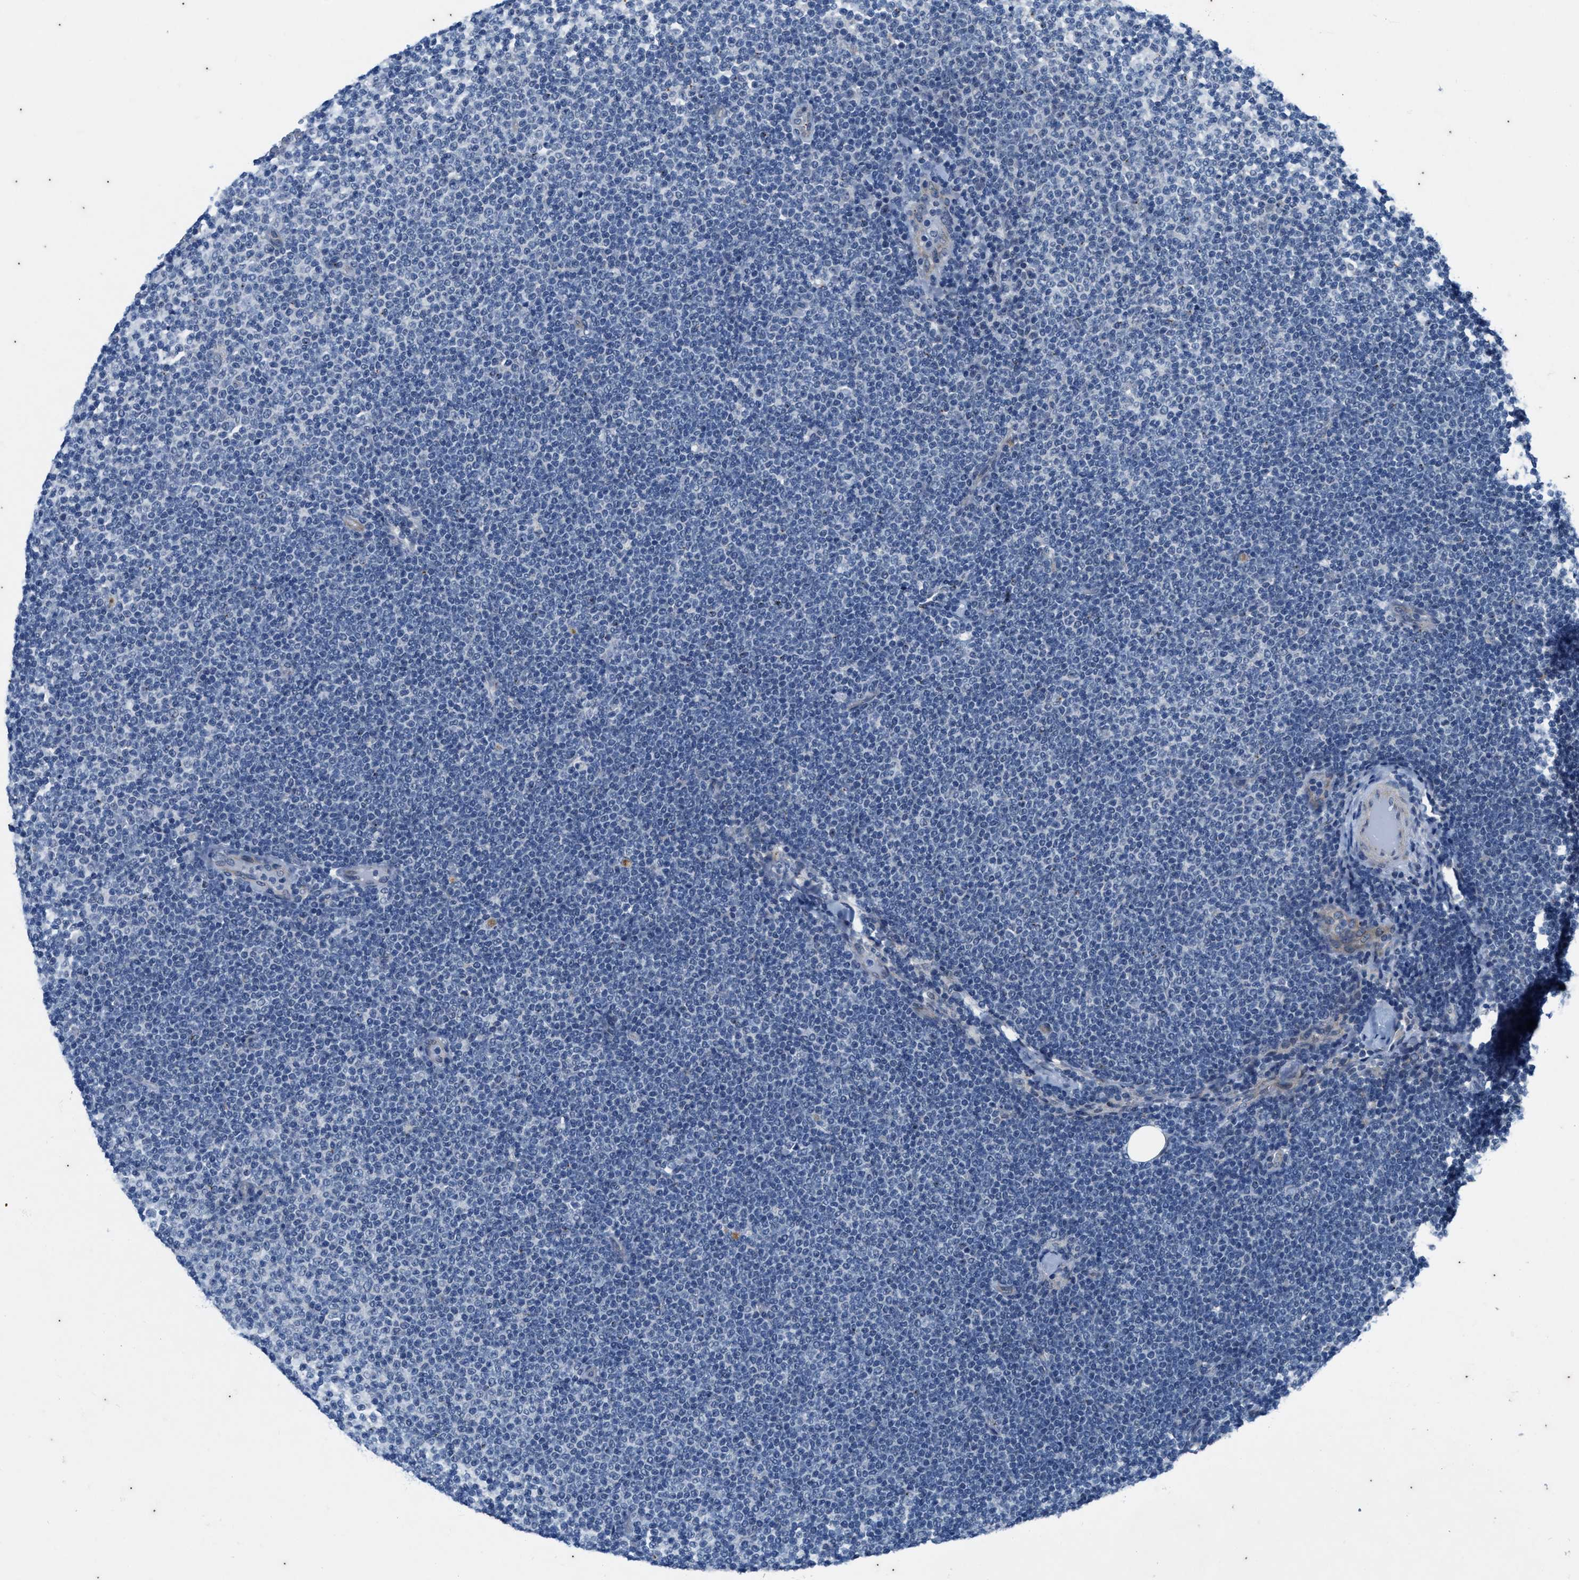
{"staining": {"intensity": "negative", "quantity": "none", "location": "none"}, "tissue": "lymphoma", "cell_type": "Tumor cells", "image_type": "cancer", "snomed": [{"axis": "morphology", "description": "Malignant lymphoma, non-Hodgkin's type, Low grade"}, {"axis": "topography", "description": "Lymph node"}], "caption": "Immunohistochemistry (IHC) histopathology image of neoplastic tissue: human lymphoma stained with DAB displays no significant protein staining in tumor cells. The staining is performed using DAB (3,3'-diaminobenzidine) brown chromogen with nuclei counter-stained in using hematoxylin.", "gene": "KIF24", "patient": {"sex": "female", "age": 53}}